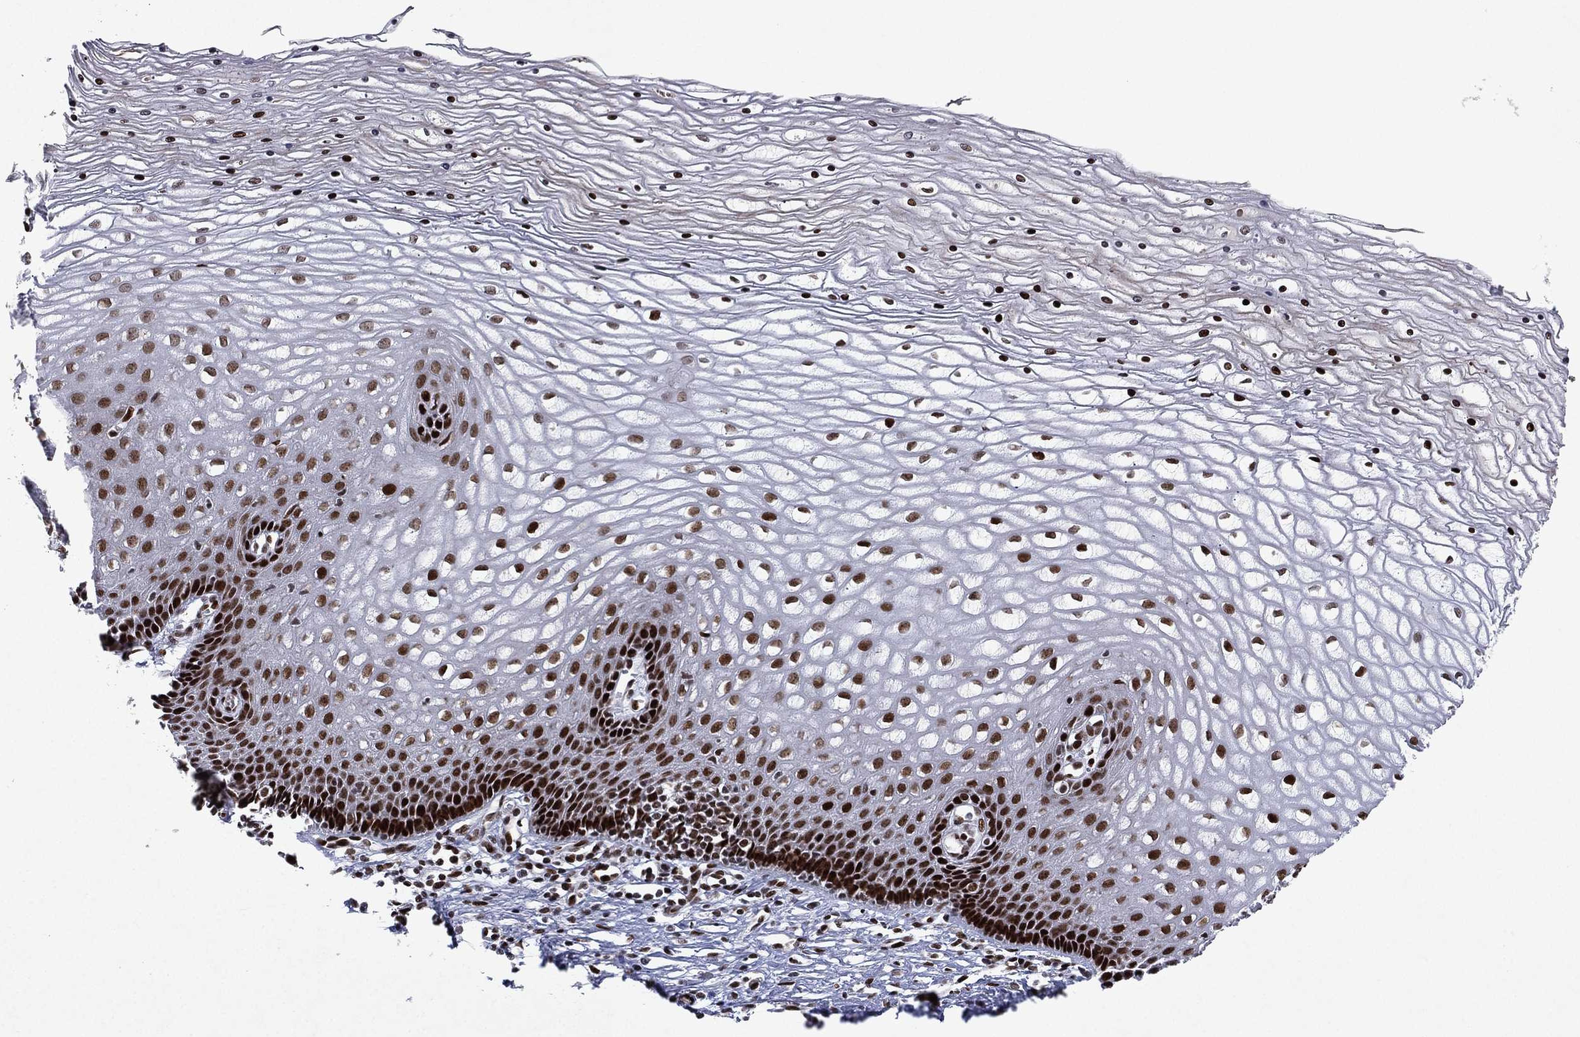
{"staining": {"intensity": "strong", "quantity": ">75%", "location": "nuclear"}, "tissue": "cervix", "cell_type": "Glandular cells", "image_type": "normal", "snomed": [{"axis": "morphology", "description": "Normal tissue, NOS"}, {"axis": "topography", "description": "Cervix"}], "caption": "Protein expression by immunohistochemistry (IHC) exhibits strong nuclear positivity in approximately >75% of glandular cells in benign cervix. (DAB (3,3'-diaminobenzidine) IHC, brown staining for protein, blue staining for nuclei).", "gene": "RTF1", "patient": {"sex": "female", "age": 35}}